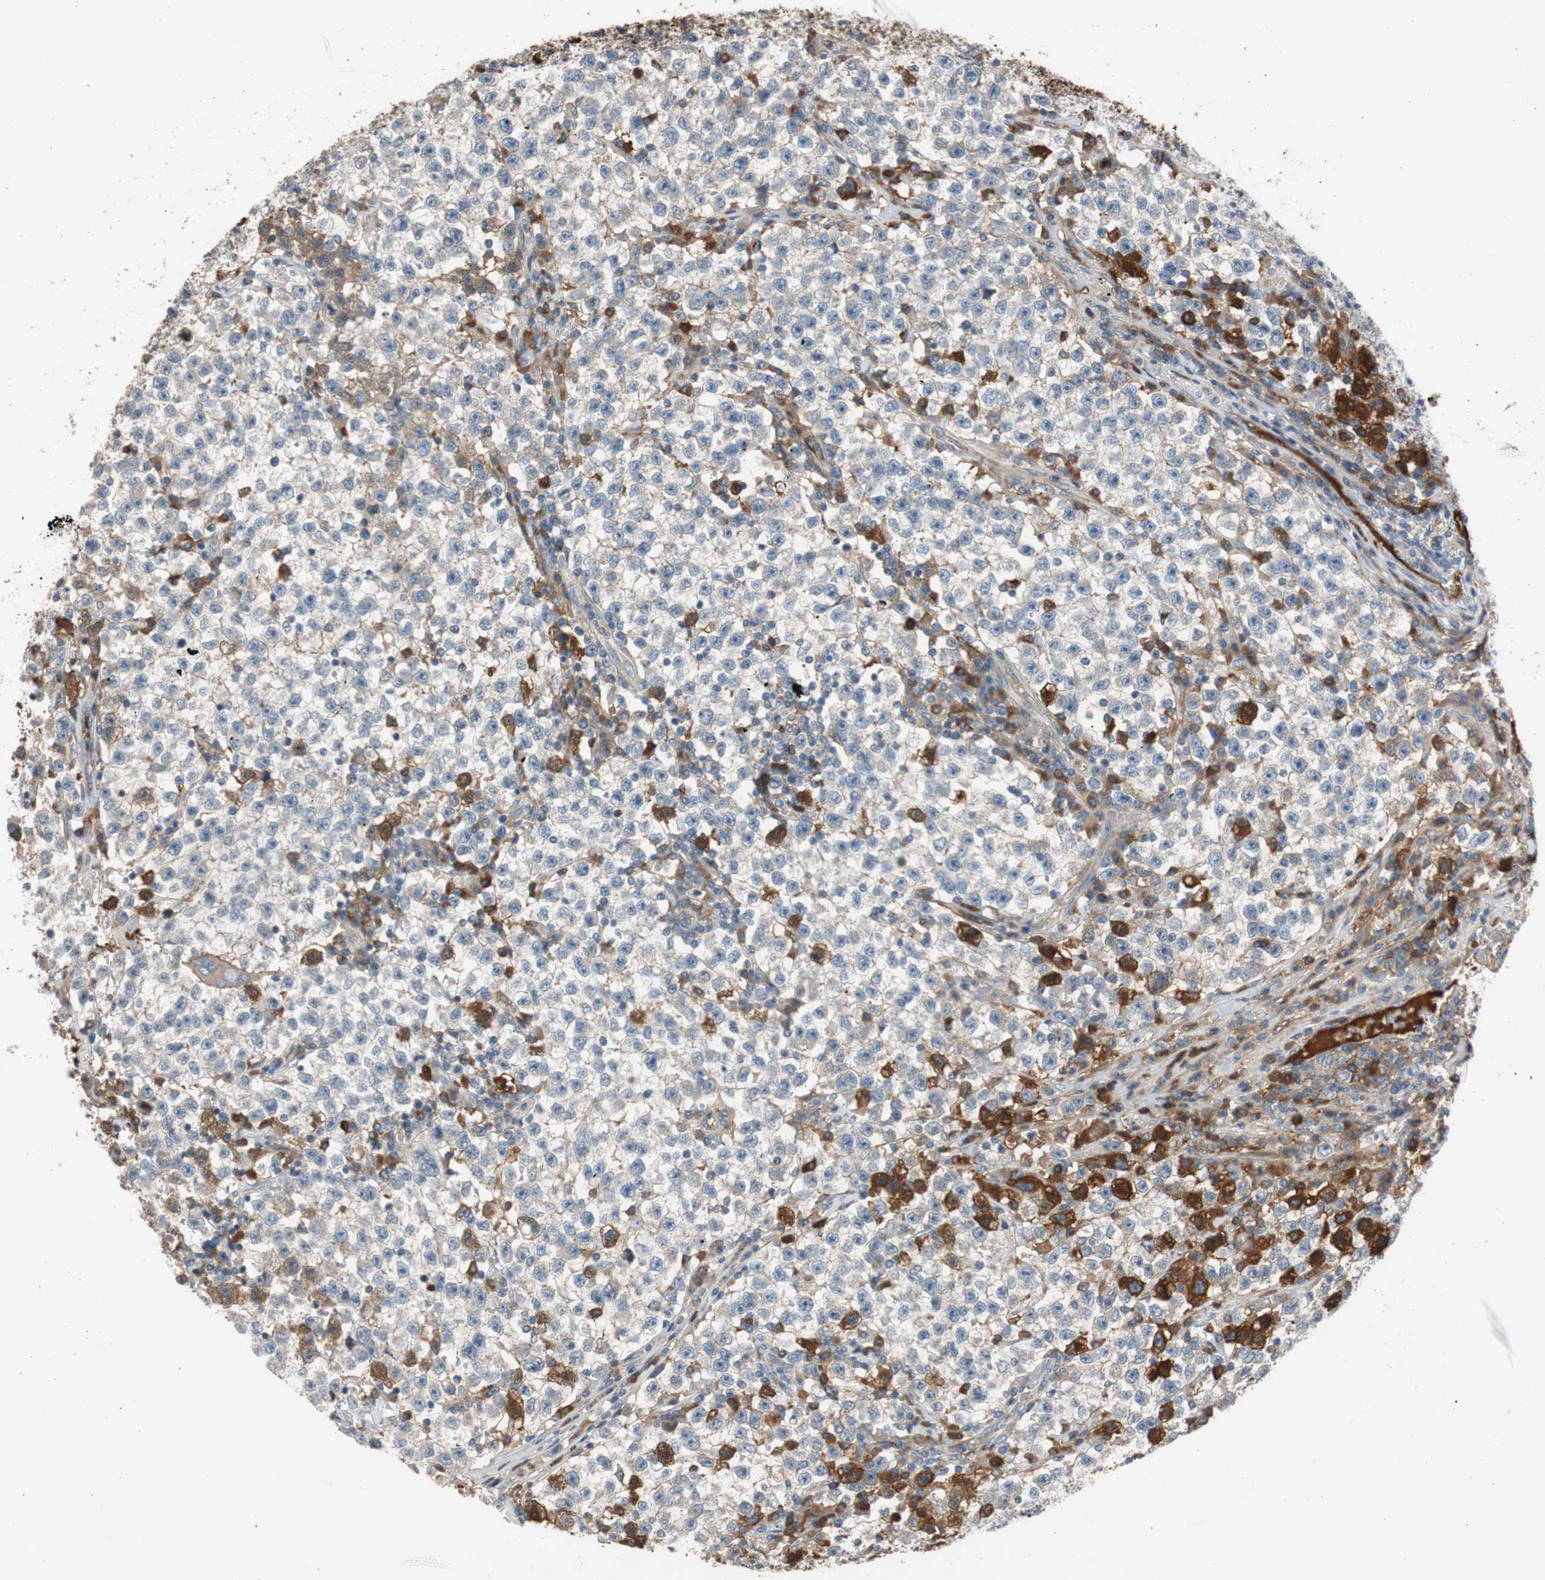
{"staining": {"intensity": "moderate", "quantity": "25%-75%", "location": "cytoplasmic/membranous"}, "tissue": "testis cancer", "cell_type": "Tumor cells", "image_type": "cancer", "snomed": [{"axis": "morphology", "description": "Seminoma, NOS"}, {"axis": "topography", "description": "Testis"}], "caption": "This is an image of immunohistochemistry (IHC) staining of seminoma (testis), which shows moderate staining in the cytoplasmic/membranous of tumor cells.", "gene": "C4A", "patient": {"sex": "male", "age": 22}}